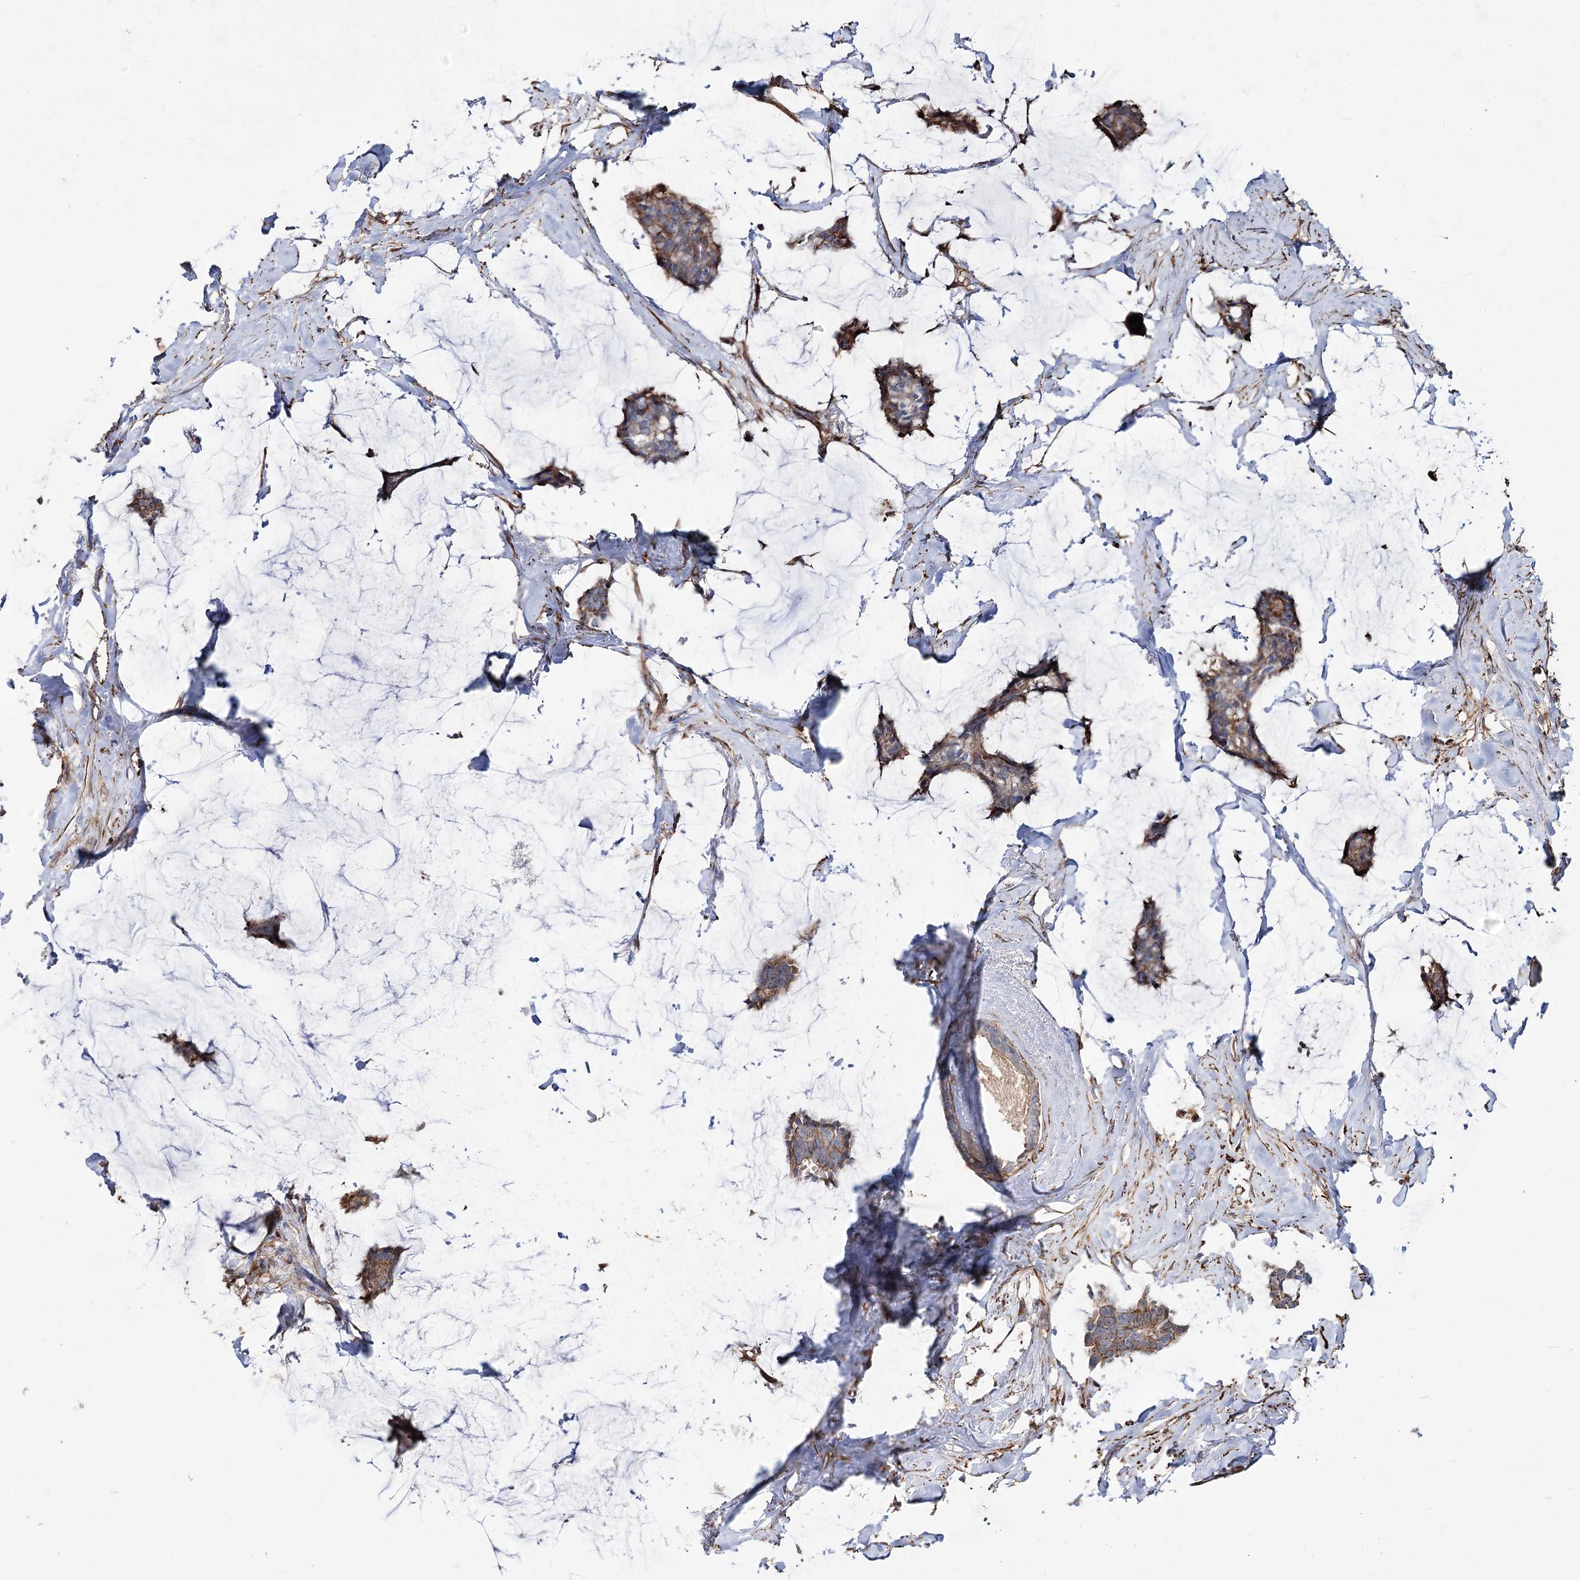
{"staining": {"intensity": "moderate", "quantity": "<25%", "location": "cytoplasmic/membranous"}, "tissue": "breast cancer", "cell_type": "Tumor cells", "image_type": "cancer", "snomed": [{"axis": "morphology", "description": "Duct carcinoma"}, {"axis": "topography", "description": "Breast"}], "caption": "Immunohistochemistry (IHC) of breast cancer displays low levels of moderate cytoplasmic/membranous staining in approximately <25% of tumor cells. Nuclei are stained in blue.", "gene": "DPP3", "patient": {"sex": "female", "age": 93}}